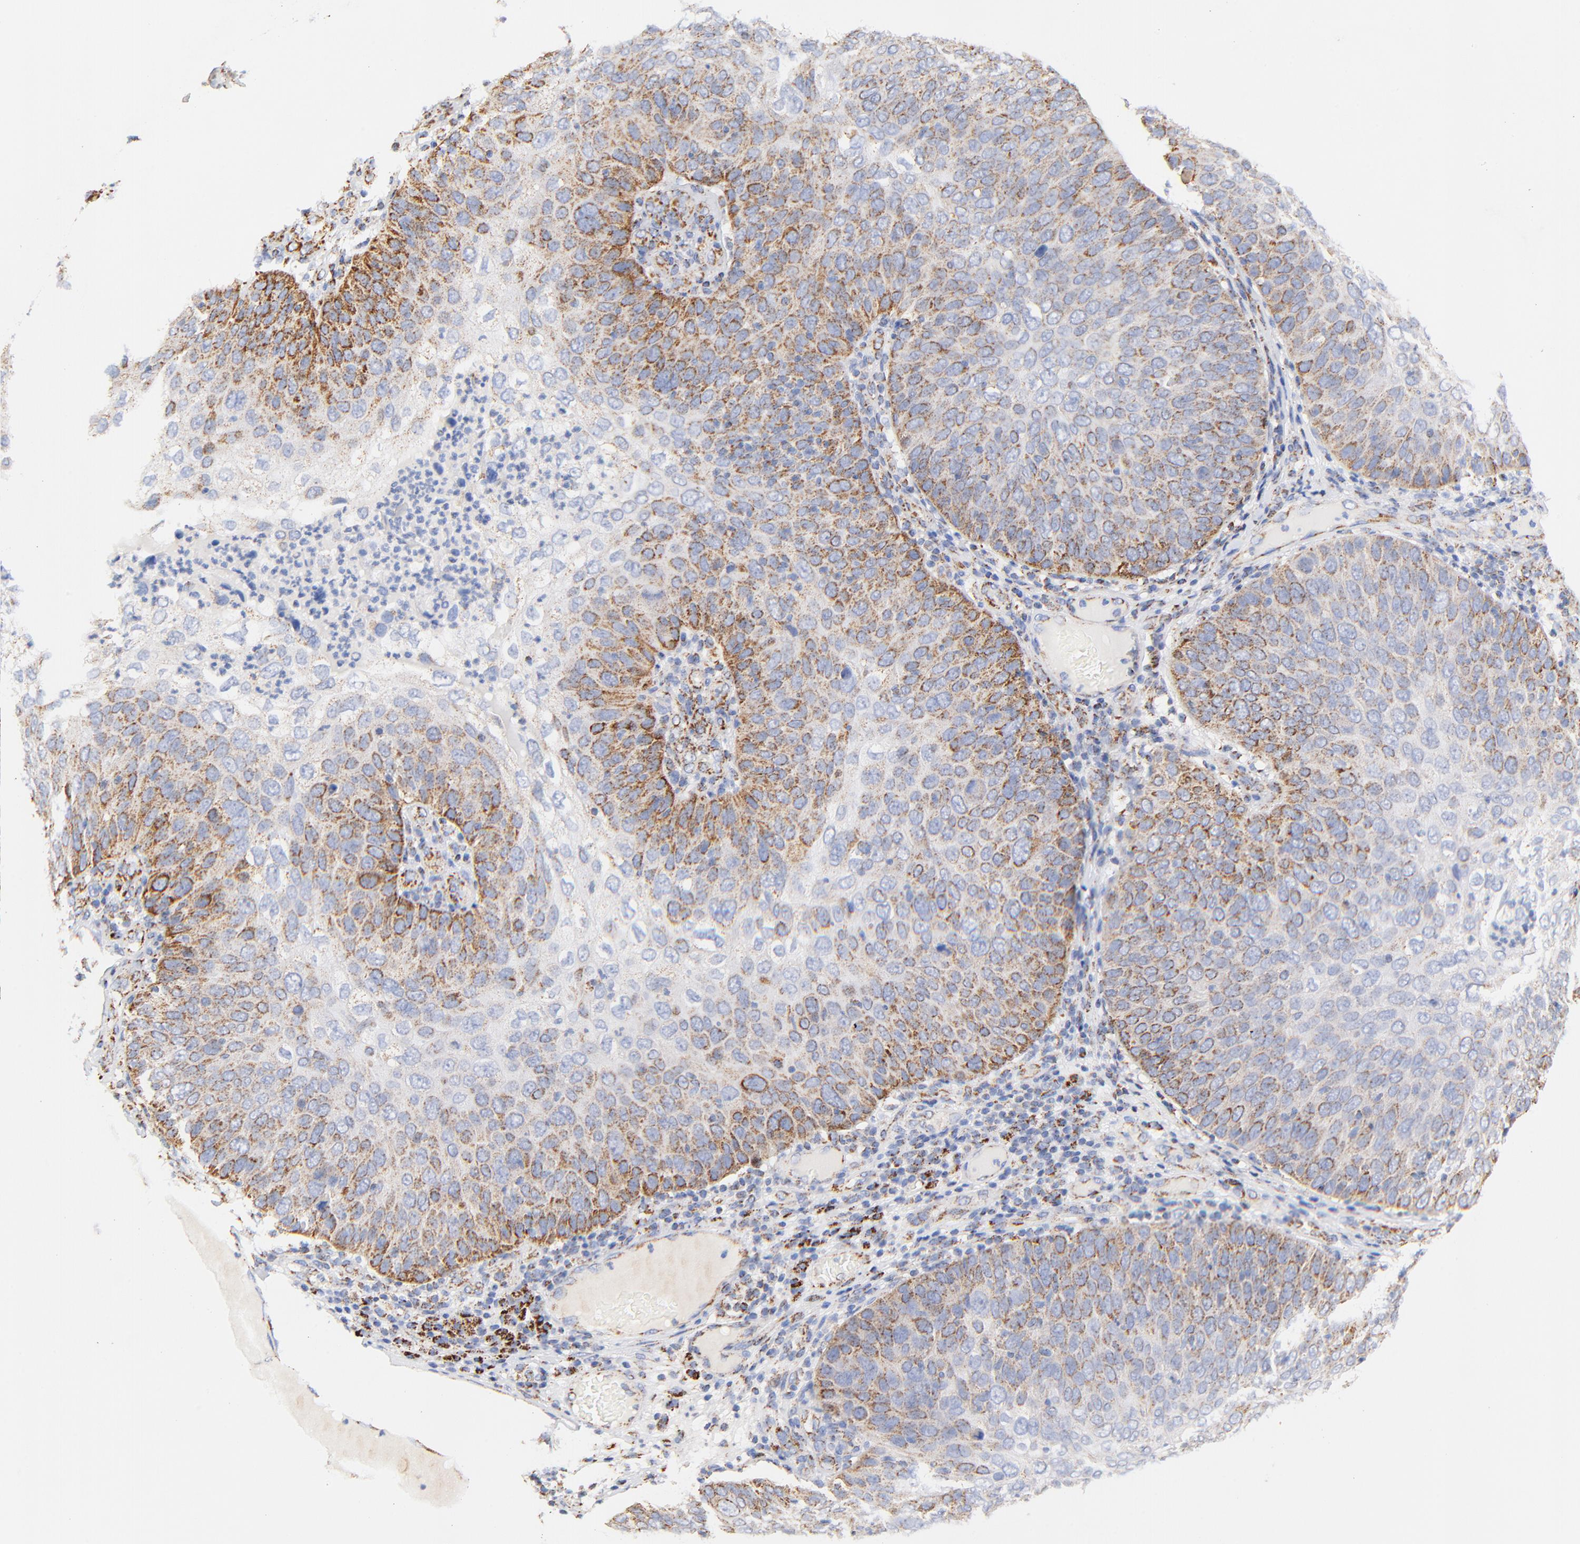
{"staining": {"intensity": "moderate", "quantity": "<25%", "location": "cytoplasmic/membranous"}, "tissue": "skin cancer", "cell_type": "Tumor cells", "image_type": "cancer", "snomed": [{"axis": "morphology", "description": "Squamous cell carcinoma, NOS"}, {"axis": "topography", "description": "Skin"}], "caption": "Moderate cytoplasmic/membranous protein staining is present in about <25% of tumor cells in skin cancer (squamous cell carcinoma).", "gene": "ATP5F1D", "patient": {"sex": "male", "age": 87}}